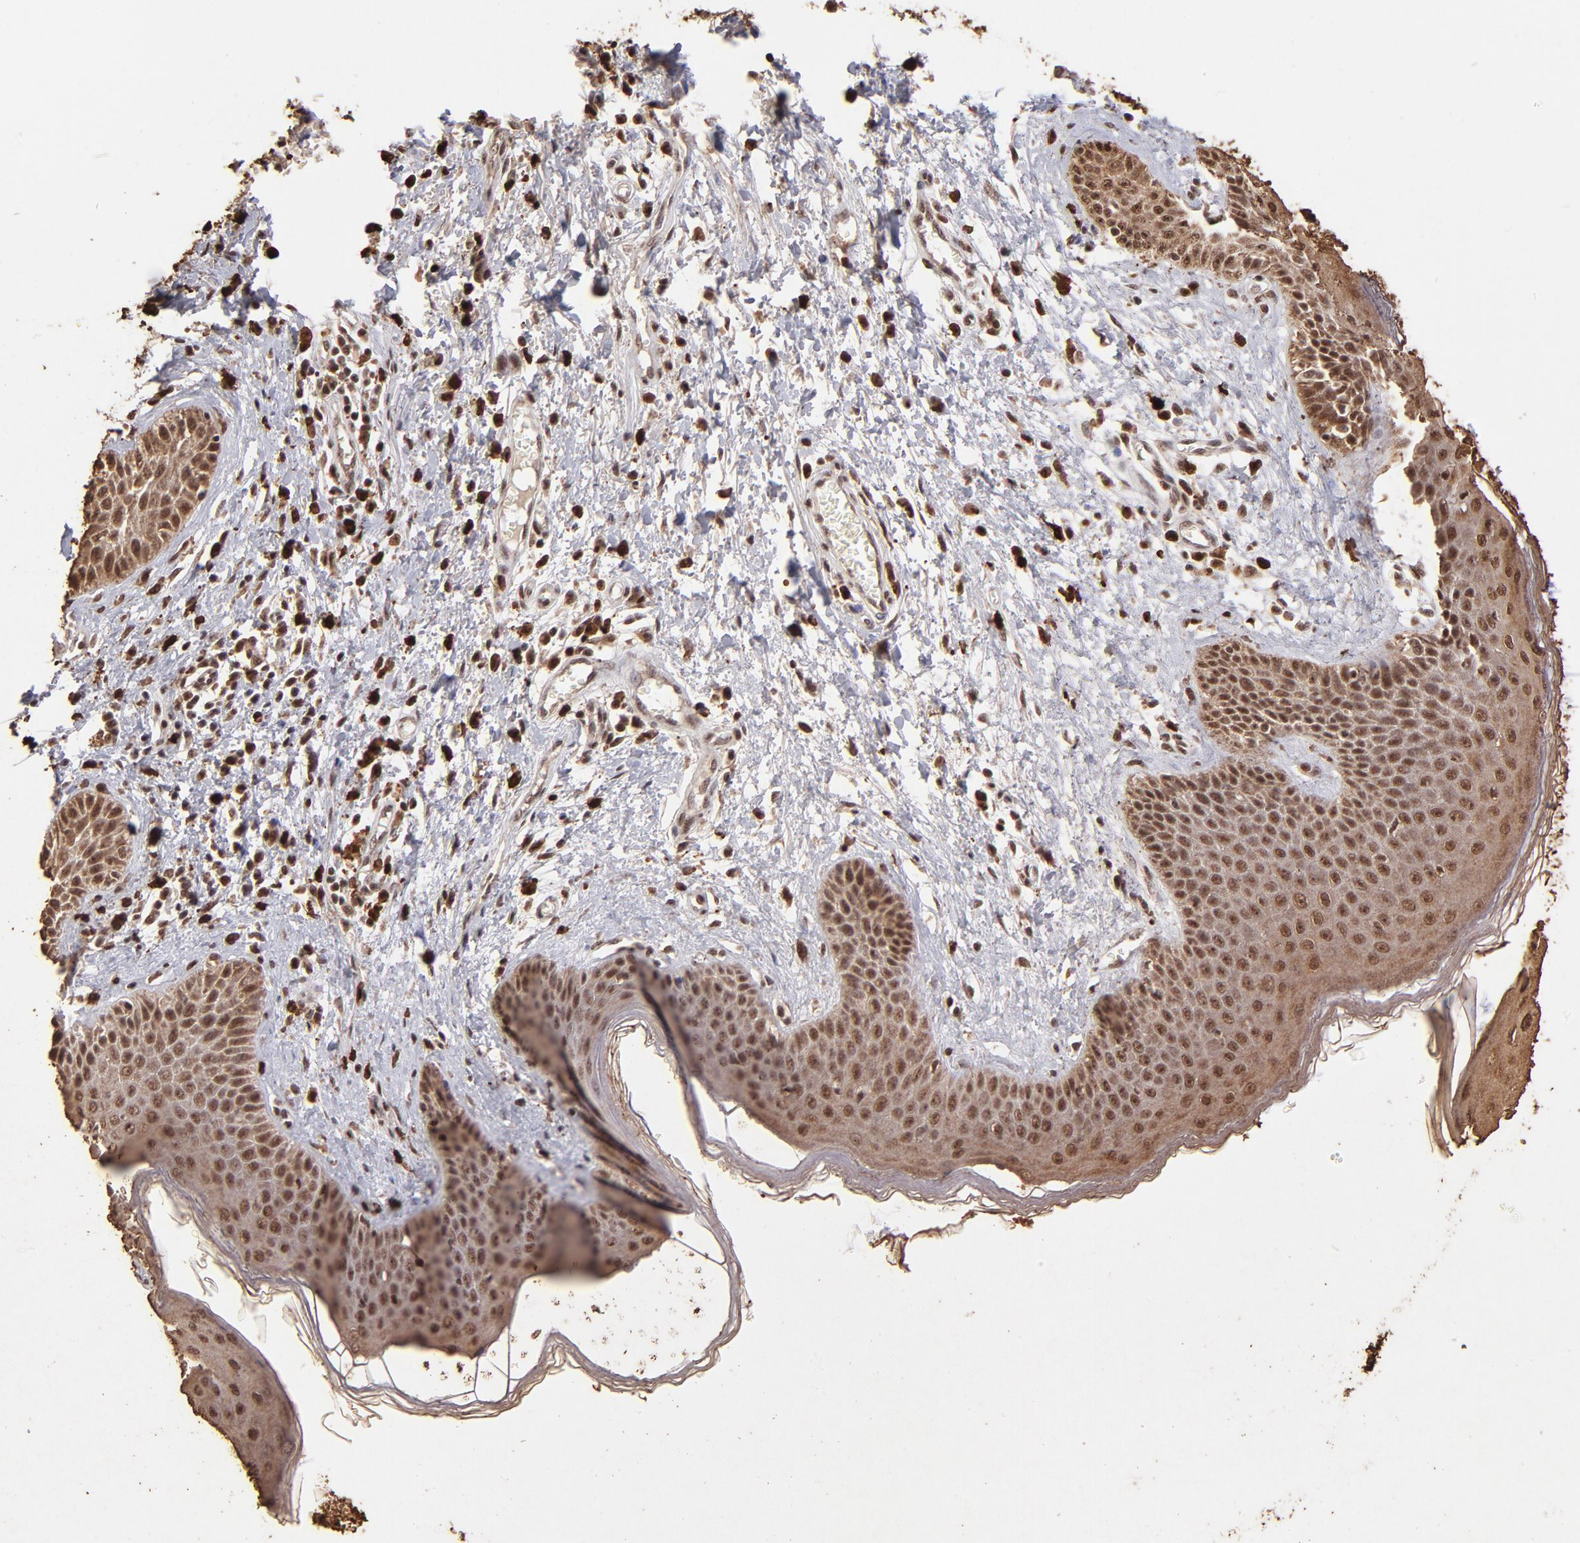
{"staining": {"intensity": "moderate", "quantity": ">75%", "location": "cytoplasmic/membranous,nuclear"}, "tissue": "skin cancer", "cell_type": "Tumor cells", "image_type": "cancer", "snomed": [{"axis": "morphology", "description": "Basal cell carcinoma"}, {"axis": "topography", "description": "Skin"}], "caption": "Immunohistochemistry (IHC) photomicrograph of basal cell carcinoma (skin) stained for a protein (brown), which demonstrates medium levels of moderate cytoplasmic/membranous and nuclear expression in approximately >75% of tumor cells.", "gene": "ZFX", "patient": {"sex": "female", "age": 64}}